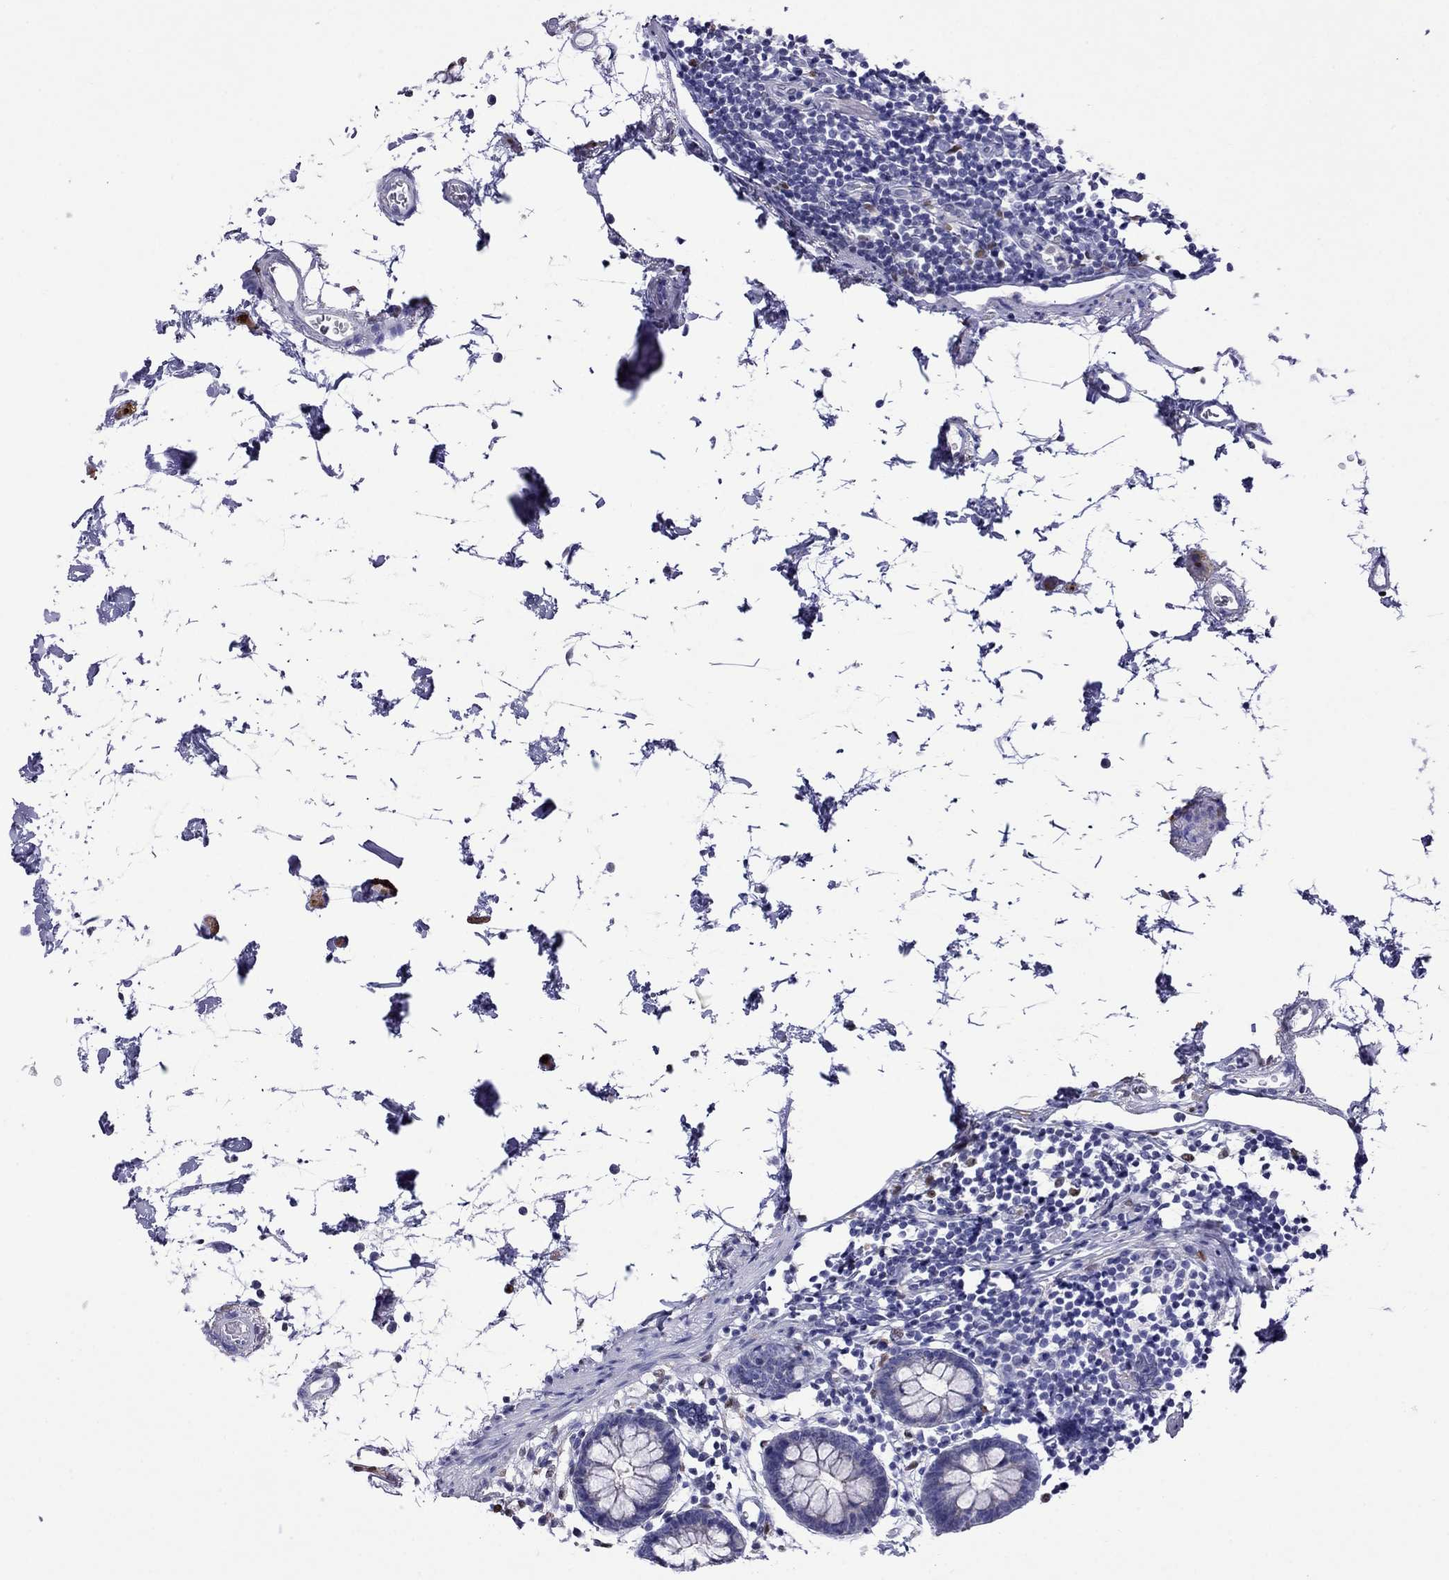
{"staining": {"intensity": "negative", "quantity": "none", "location": "none"}, "tissue": "colon", "cell_type": "Endothelial cells", "image_type": "normal", "snomed": [{"axis": "morphology", "description": "Normal tissue, NOS"}, {"axis": "topography", "description": "Colon"}], "caption": "A high-resolution micrograph shows IHC staining of normal colon, which exhibits no significant staining in endothelial cells.", "gene": "MPZ", "patient": {"sex": "female", "age": 84}}